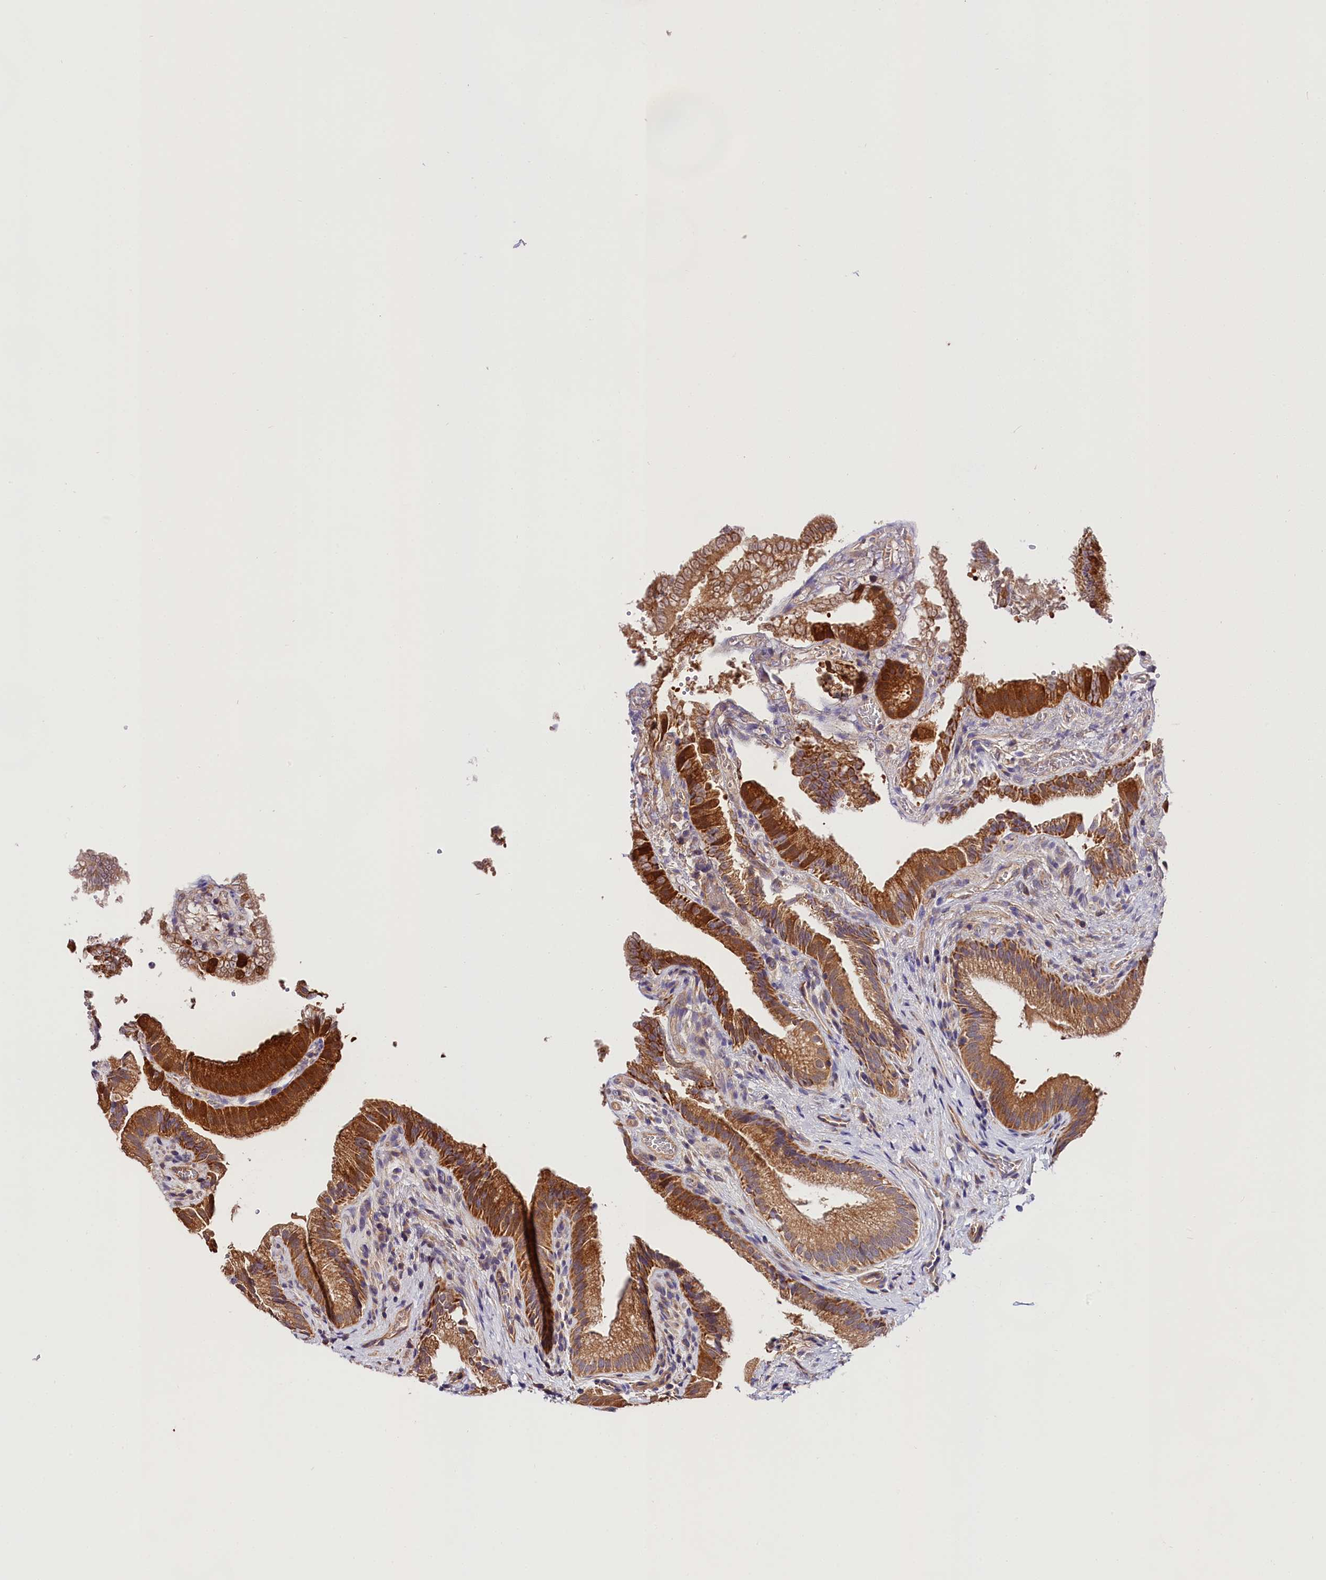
{"staining": {"intensity": "moderate", "quantity": ">75%", "location": "cytoplasmic/membranous"}, "tissue": "gallbladder", "cell_type": "Glandular cells", "image_type": "normal", "snomed": [{"axis": "morphology", "description": "Normal tissue, NOS"}, {"axis": "topography", "description": "Gallbladder"}], "caption": "Protein expression analysis of normal human gallbladder reveals moderate cytoplasmic/membranous positivity in about >75% of glandular cells. The staining was performed using DAB to visualize the protein expression in brown, while the nuclei were stained in blue with hematoxylin (Magnification: 20x).", "gene": "SPG11", "patient": {"sex": "female", "age": 30}}